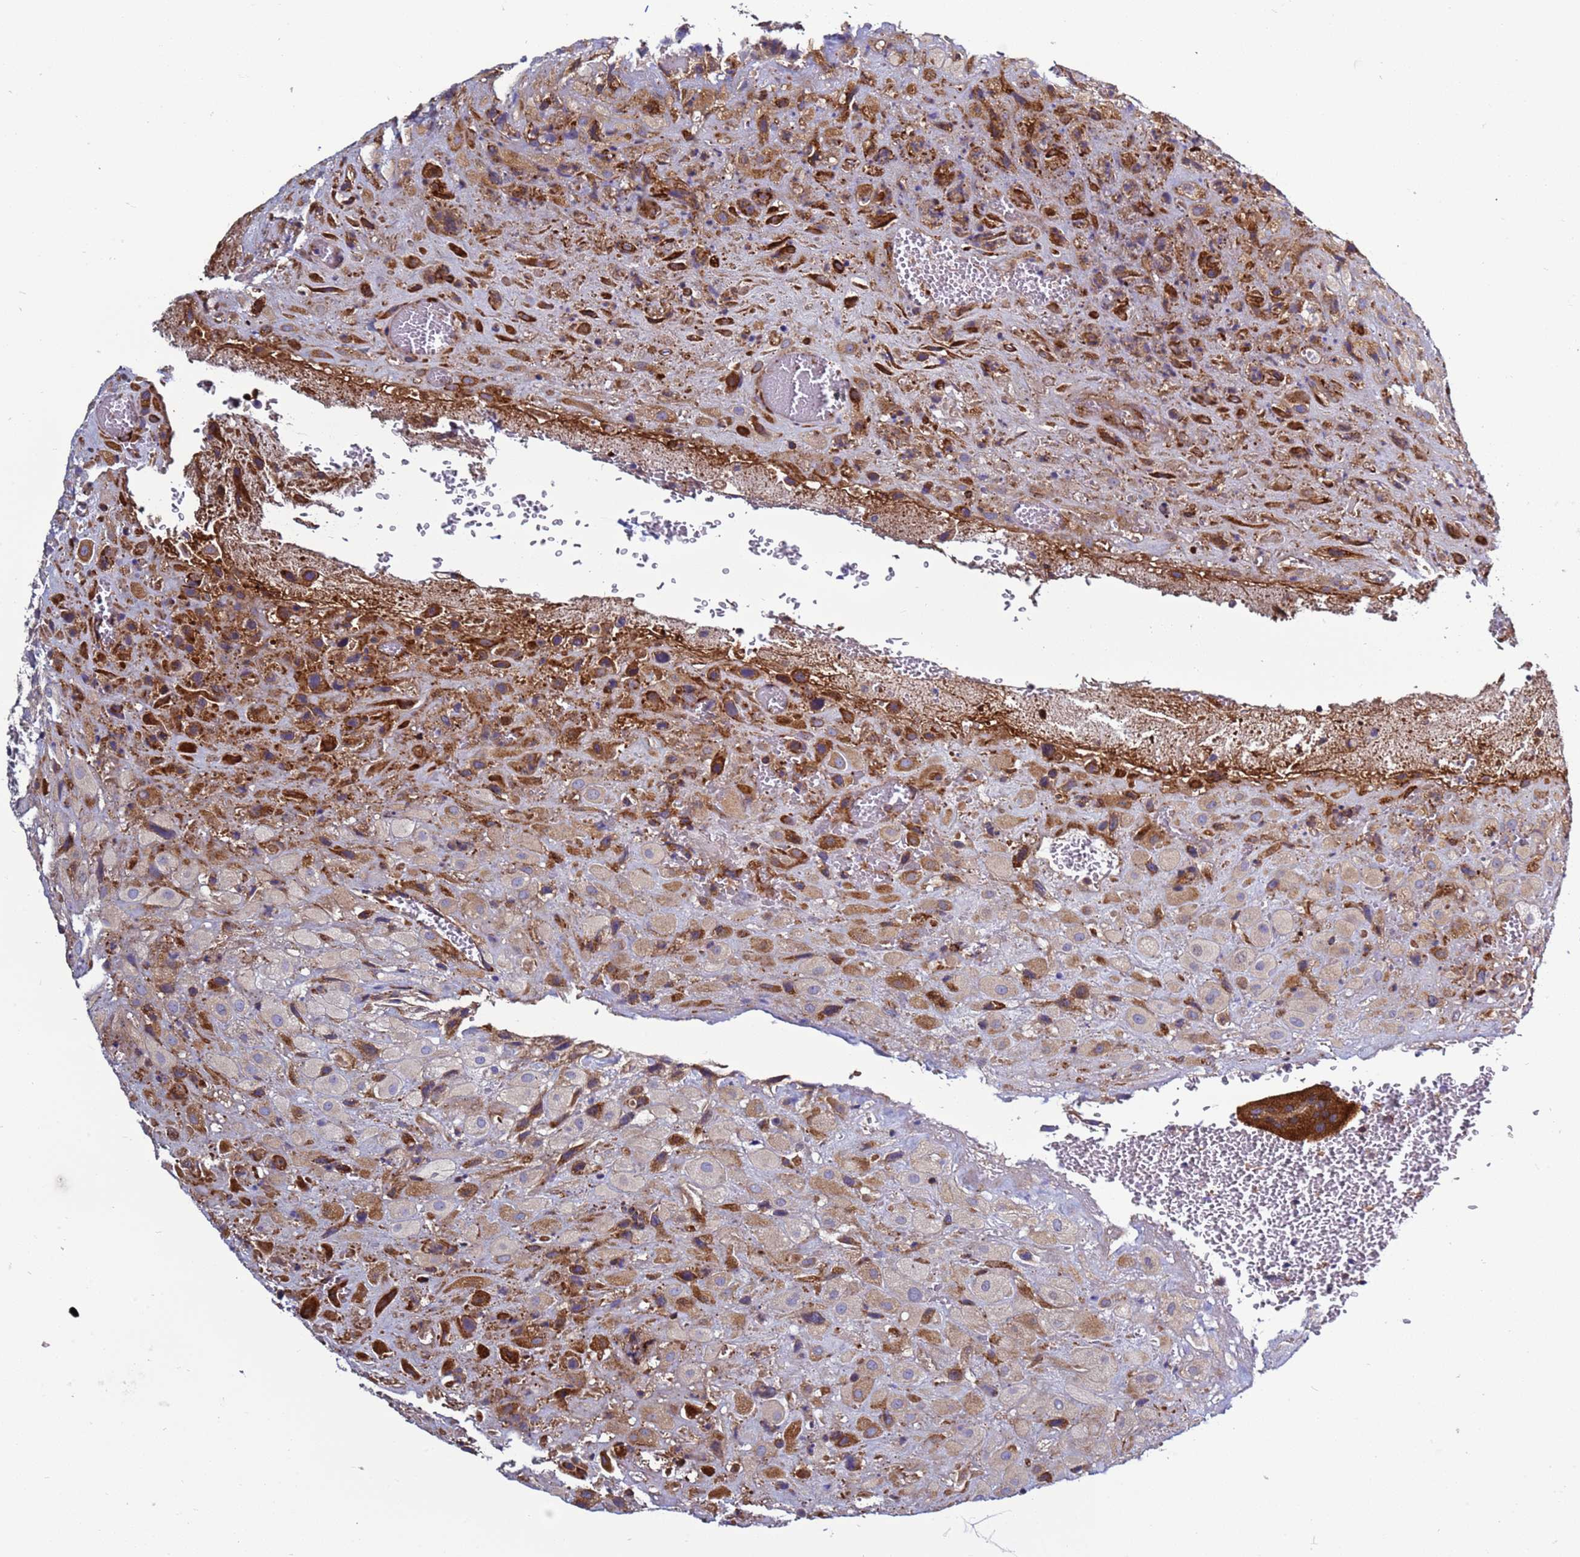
{"staining": {"intensity": "strong", "quantity": "25%-75%", "location": "cytoplasmic/membranous"}, "tissue": "placenta", "cell_type": "Decidual cells", "image_type": "normal", "snomed": [{"axis": "morphology", "description": "Normal tissue, NOS"}, {"axis": "topography", "description": "Placenta"}], "caption": "Immunohistochemistry (IHC) micrograph of benign placenta stained for a protein (brown), which shows high levels of strong cytoplasmic/membranous expression in approximately 25%-75% of decidual cells.", "gene": "EFCAB8", "patient": {"sex": "female", "age": 35}}